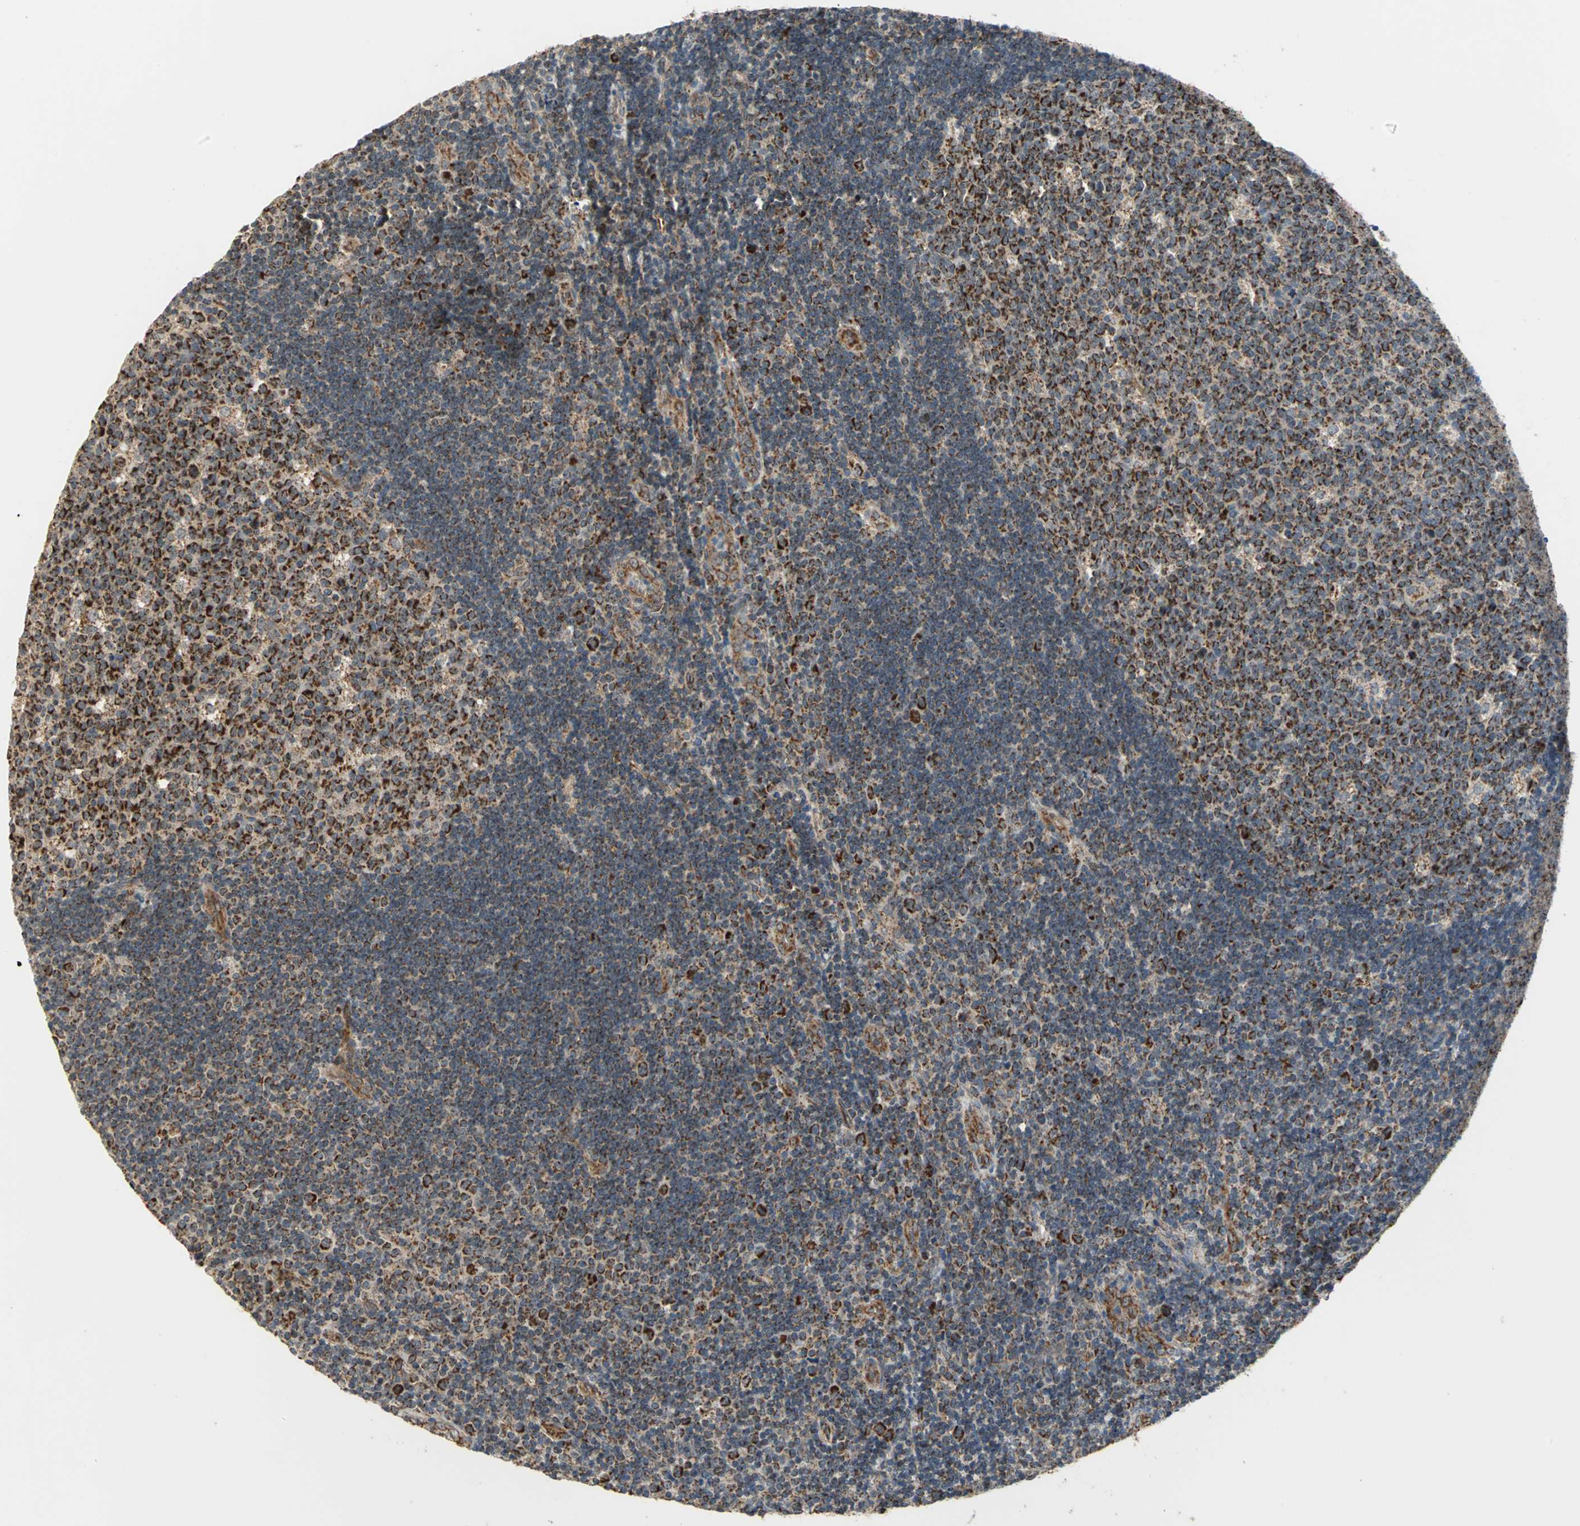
{"staining": {"intensity": "strong", "quantity": ">75%", "location": "cytoplasmic/membranous"}, "tissue": "lymph node", "cell_type": "Germinal center cells", "image_type": "normal", "snomed": [{"axis": "morphology", "description": "Normal tissue, NOS"}, {"axis": "topography", "description": "Lymph node"}, {"axis": "topography", "description": "Salivary gland"}], "caption": "Immunohistochemical staining of unremarkable lymph node exhibits strong cytoplasmic/membranous protein expression in approximately >75% of germinal center cells.", "gene": "MRPS22", "patient": {"sex": "male", "age": 8}}